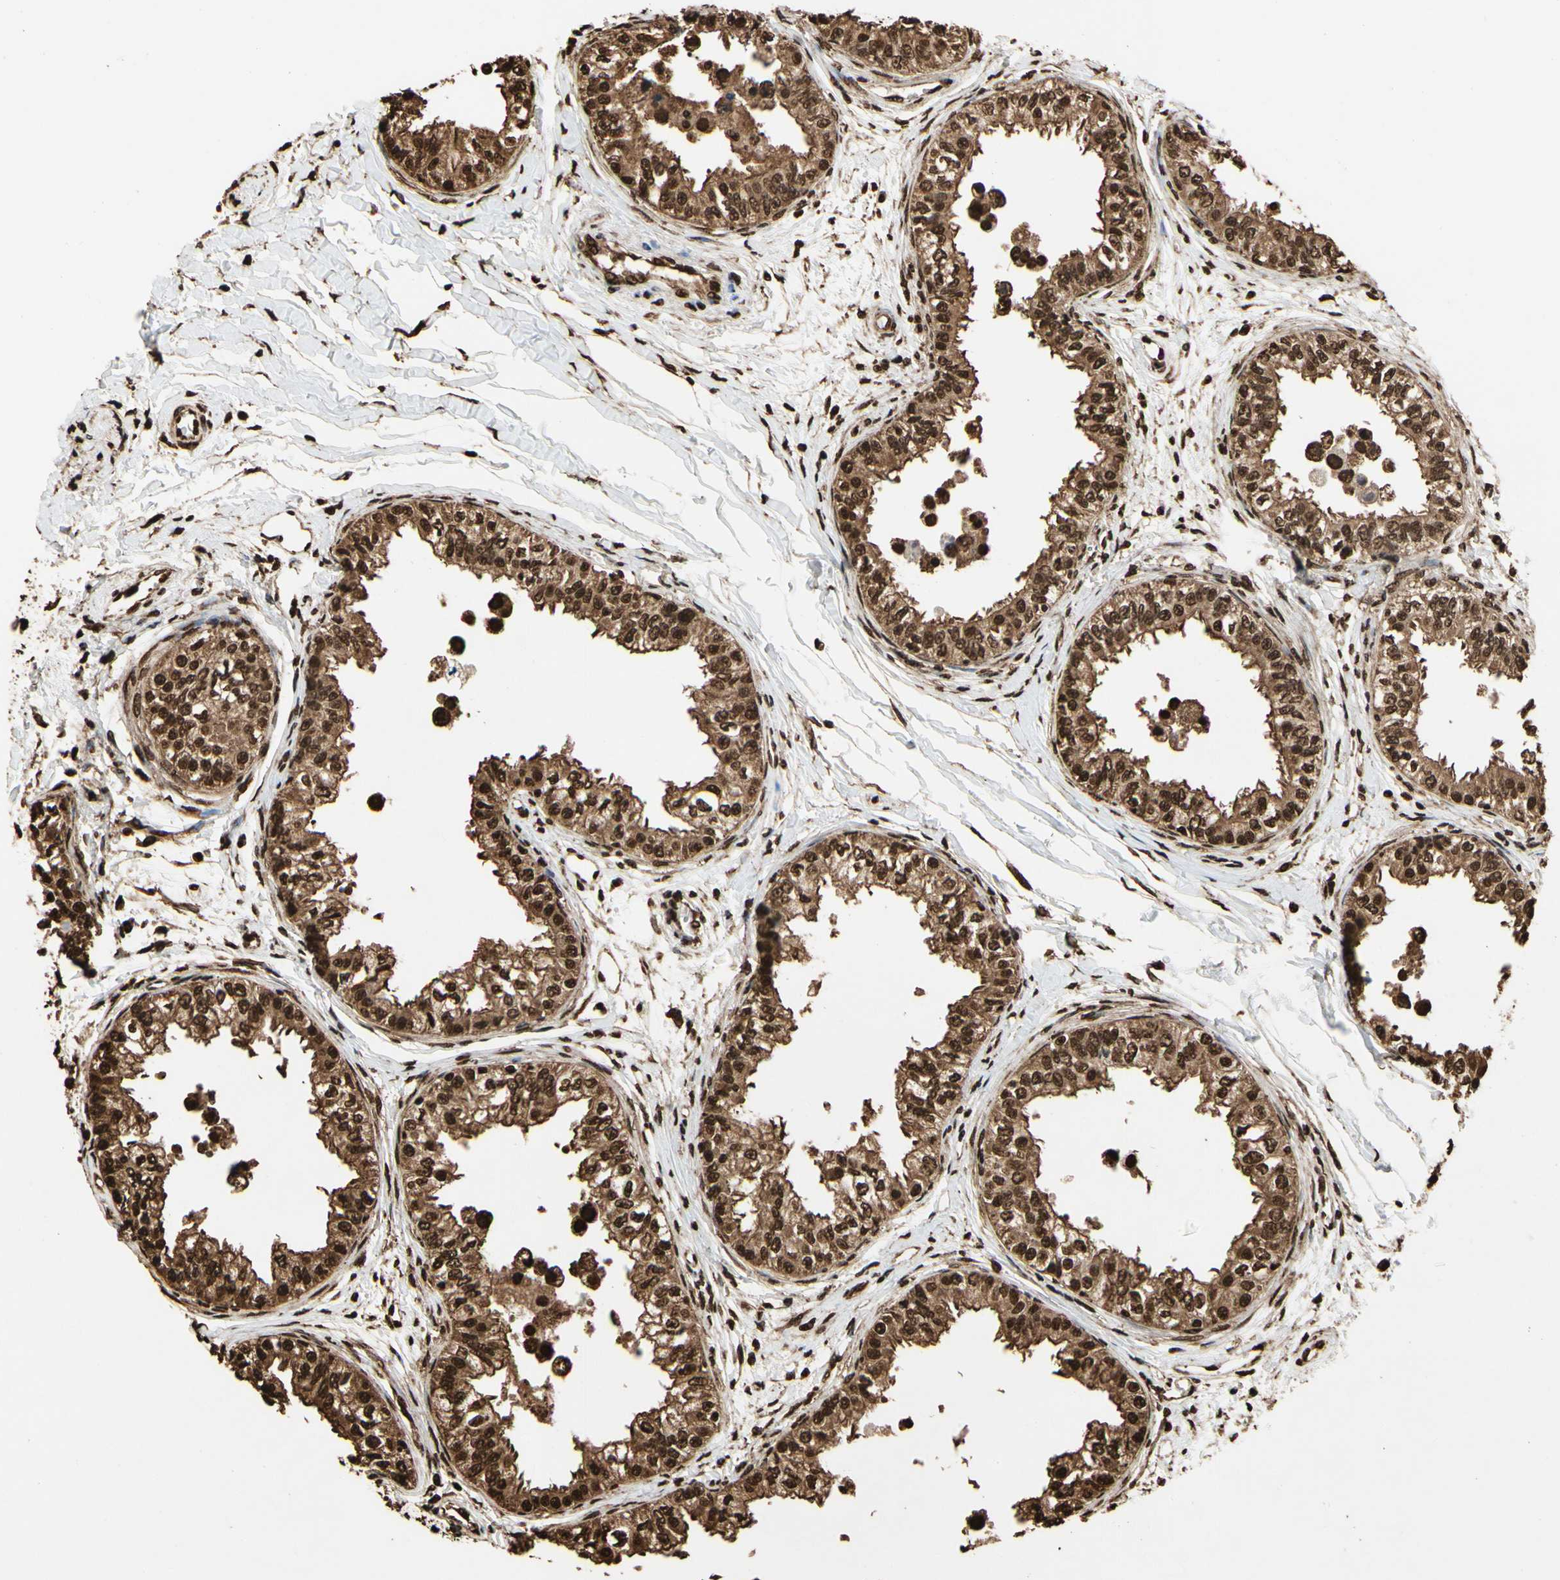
{"staining": {"intensity": "strong", "quantity": ">75%", "location": "cytoplasmic/membranous,nuclear"}, "tissue": "epididymis", "cell_type": "Glandular cells", "image_type": "normal", "snomed": [{"axis": "morphology", "description": "Normal tissue, NOS"}, {"axis": "morphology", "description": "Adenocarcinoma, metastatic, NOS"}, {"axis": "topography", "description": "Testis"}, {"axis": "topography", "description": "Epididymis"}], "caption": "Strong cytoplasmic/membranous,nuclear protein staining is appreciated in about >75% of glandular cells in epididymis.", "gene": "HNRNPK", "patient": {"sex": "male", "age": 26}}